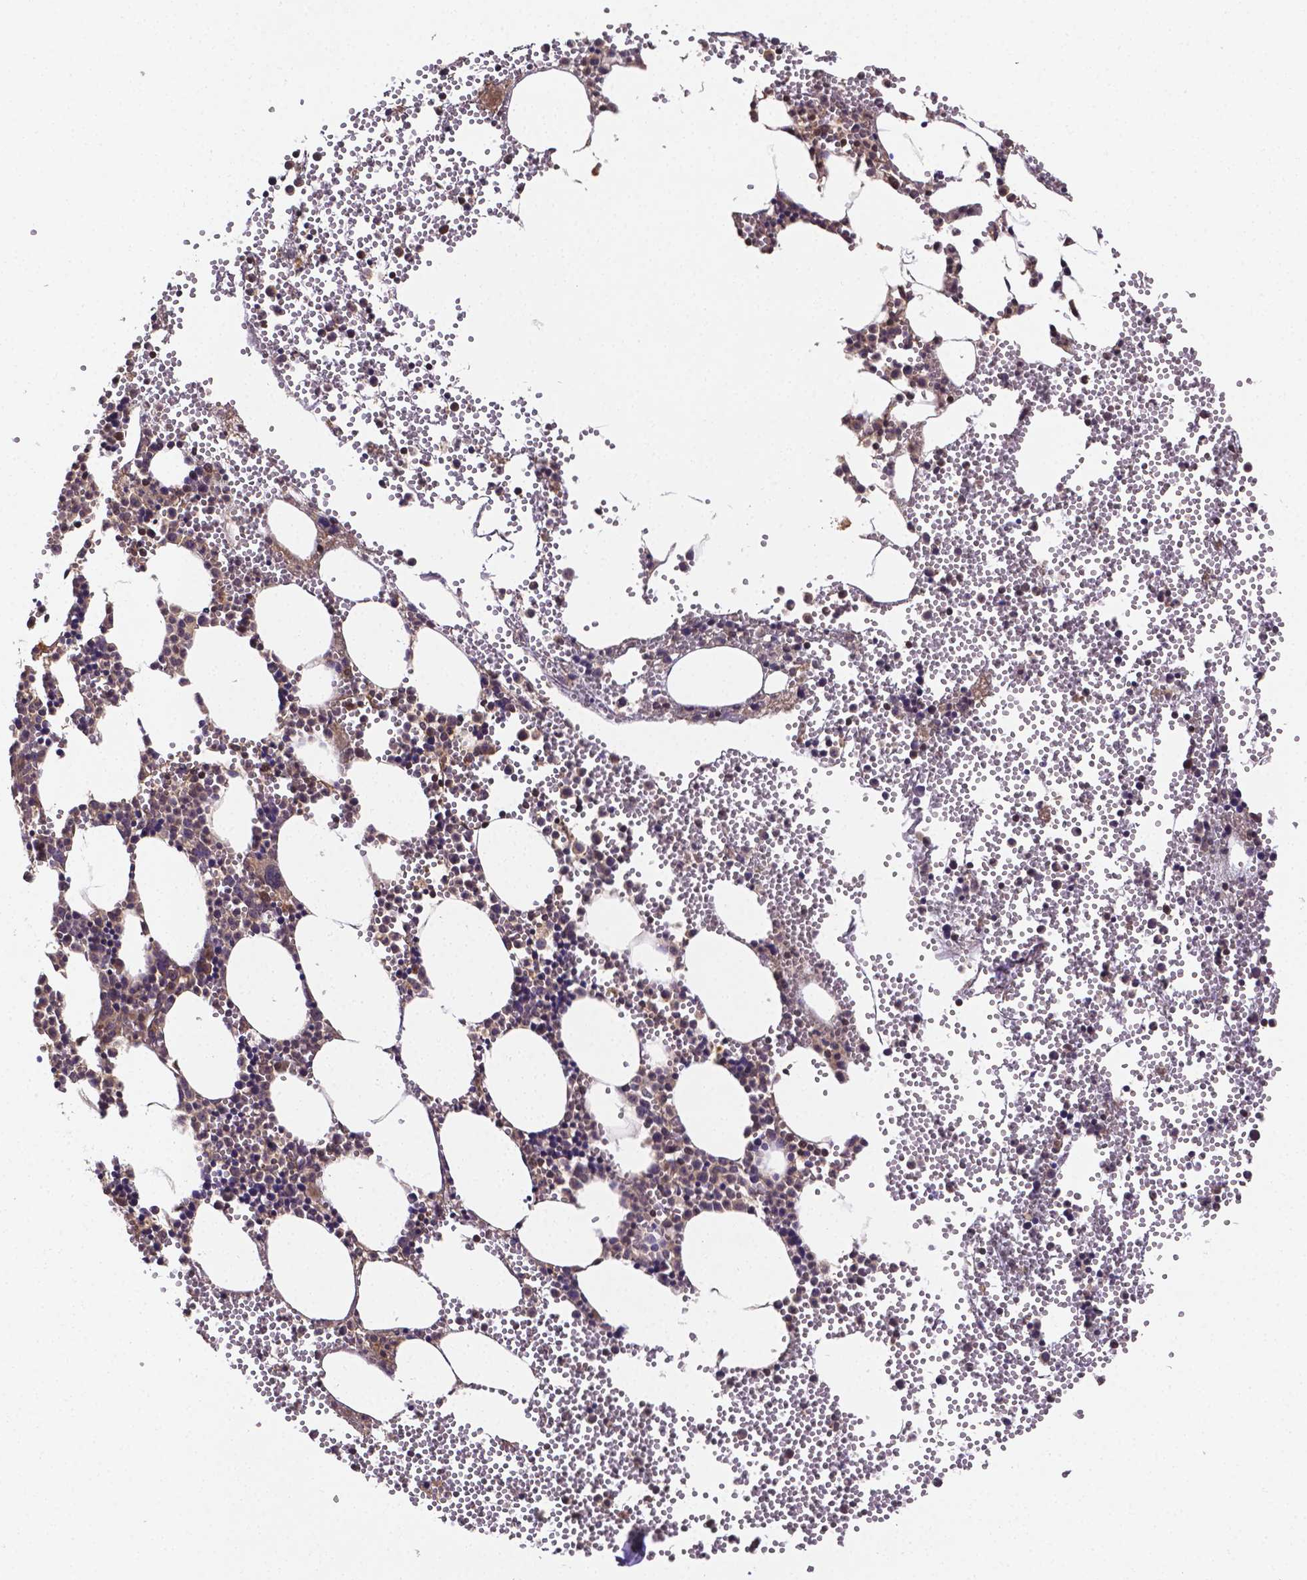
{"staining": {"intensity": "weak", "quantity": "25%-75%", "location": "cytoplasmic/membranous,nuclear"}, "tissue": "bone marrow", "cell_type": "Hematopoietic cells", "image_type": "normal", "snomed": [{"axis": "morphology", "description": "Normal tissue, NOS"}, {"axis": "topography", "description": "Bone marrow"}], "caption": "Bone marrow stained with a brown dye demonstrates weak cytoplasmic/membranous,nuclear positive positivity in about 25%-75% of hematopoietic cells.", "gene": "RNF123", "patient": {"sex": "male", "age": 89}}